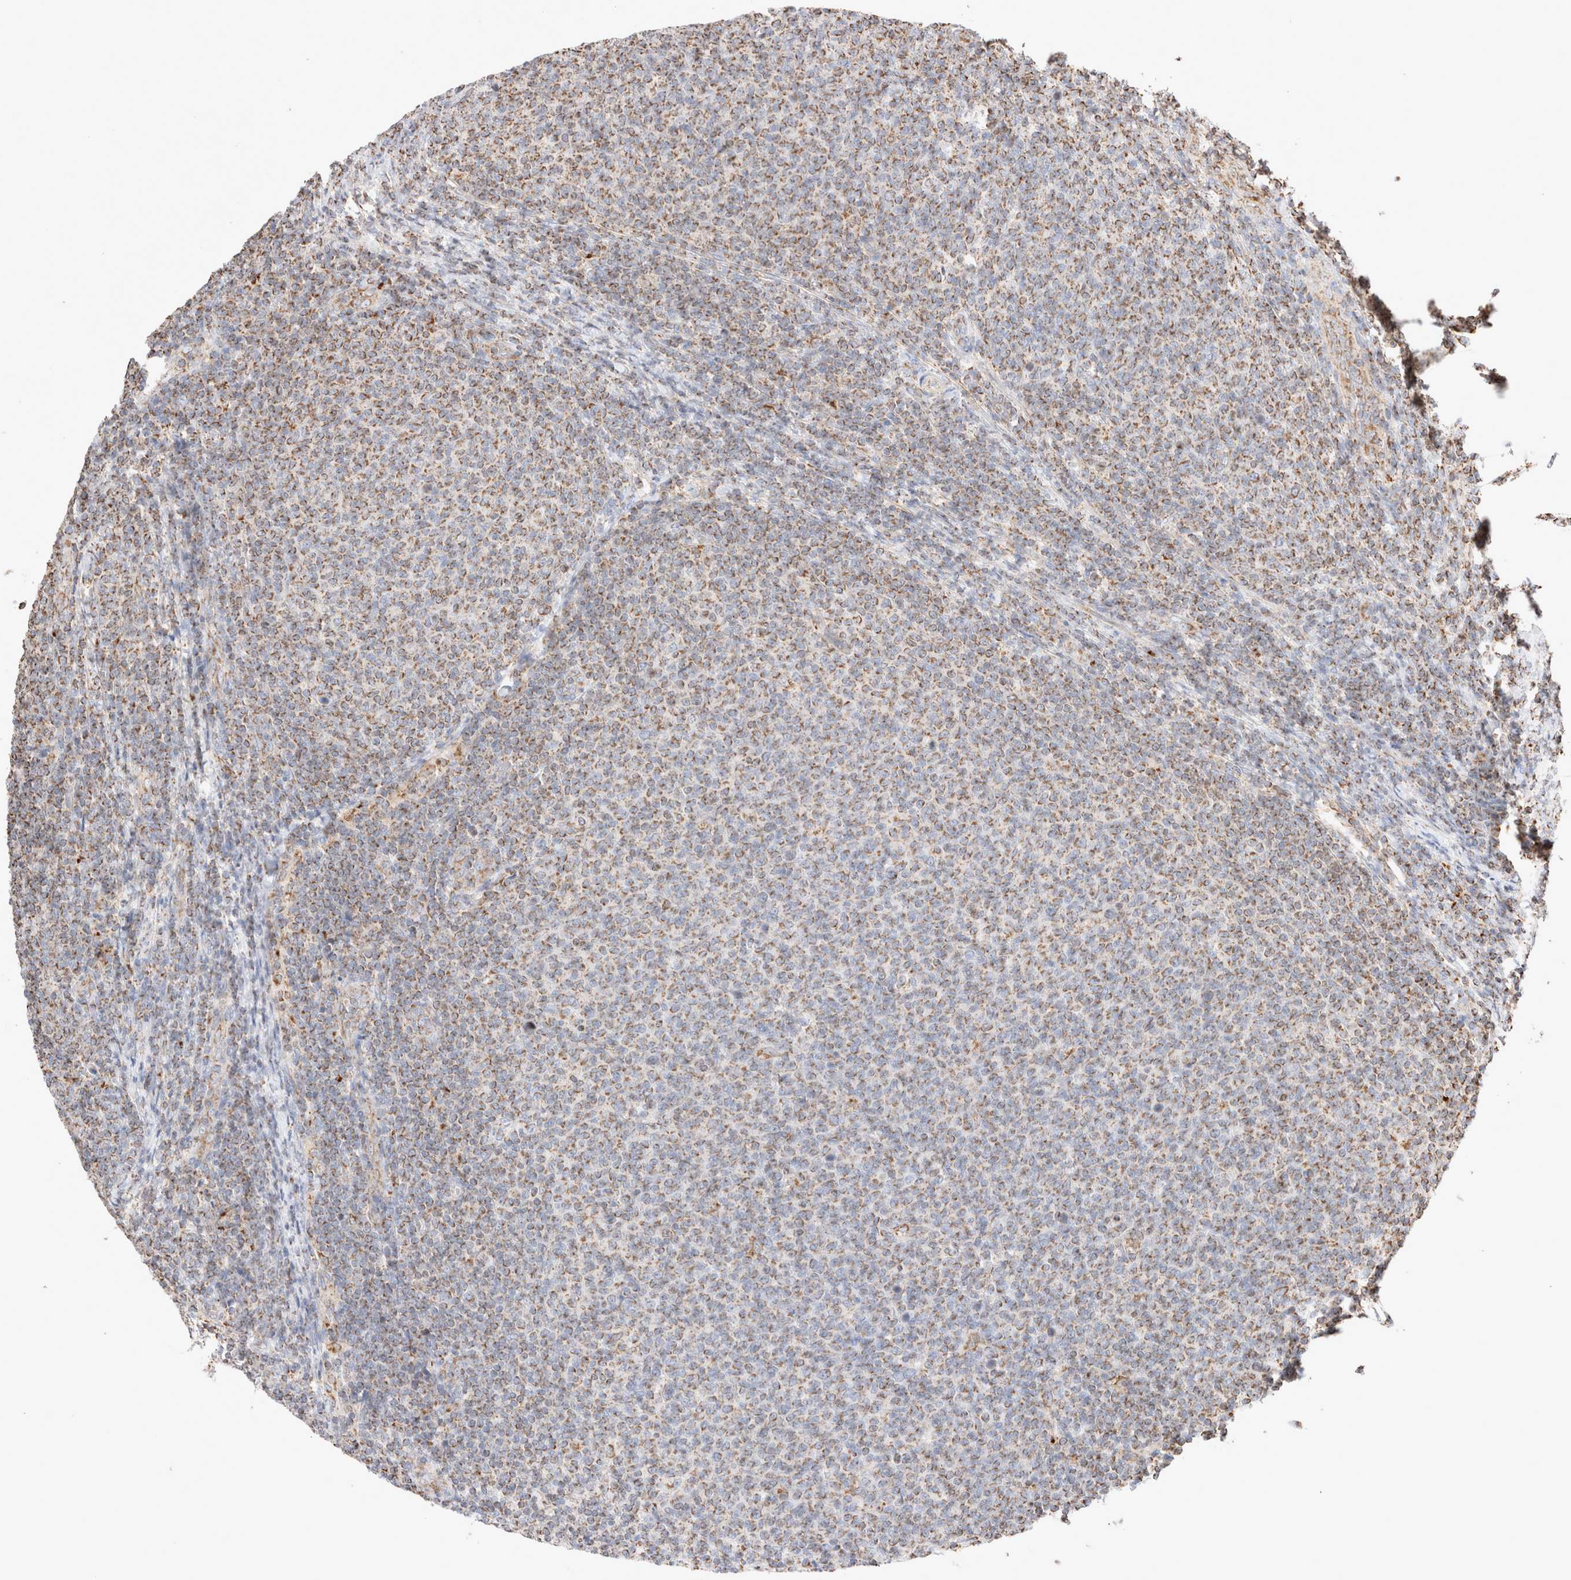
{"staining": {"intensity": "weak", "quantity": ">75%", "location": "cytoplasmic/membranous"}, "tissue": "lymphoma", "cell_type": "Tumor cells", "image_type": "cancer", "snomed": [{"axis": "morphology", "description": "Malignant lymphoma, non-Hodgkin's type, Low grade"}, {"axis": "topography", "description": "Lymph node"}], "caption": "The immunohistochemical stain shows weak cytoplasmic/membranous staining in tumor cells of malignant lymphoma, non-Hodgkin's type (low-grade) tissue.", "gene": "TMPPE", "patient": {"sex": "male", "age": 66}}